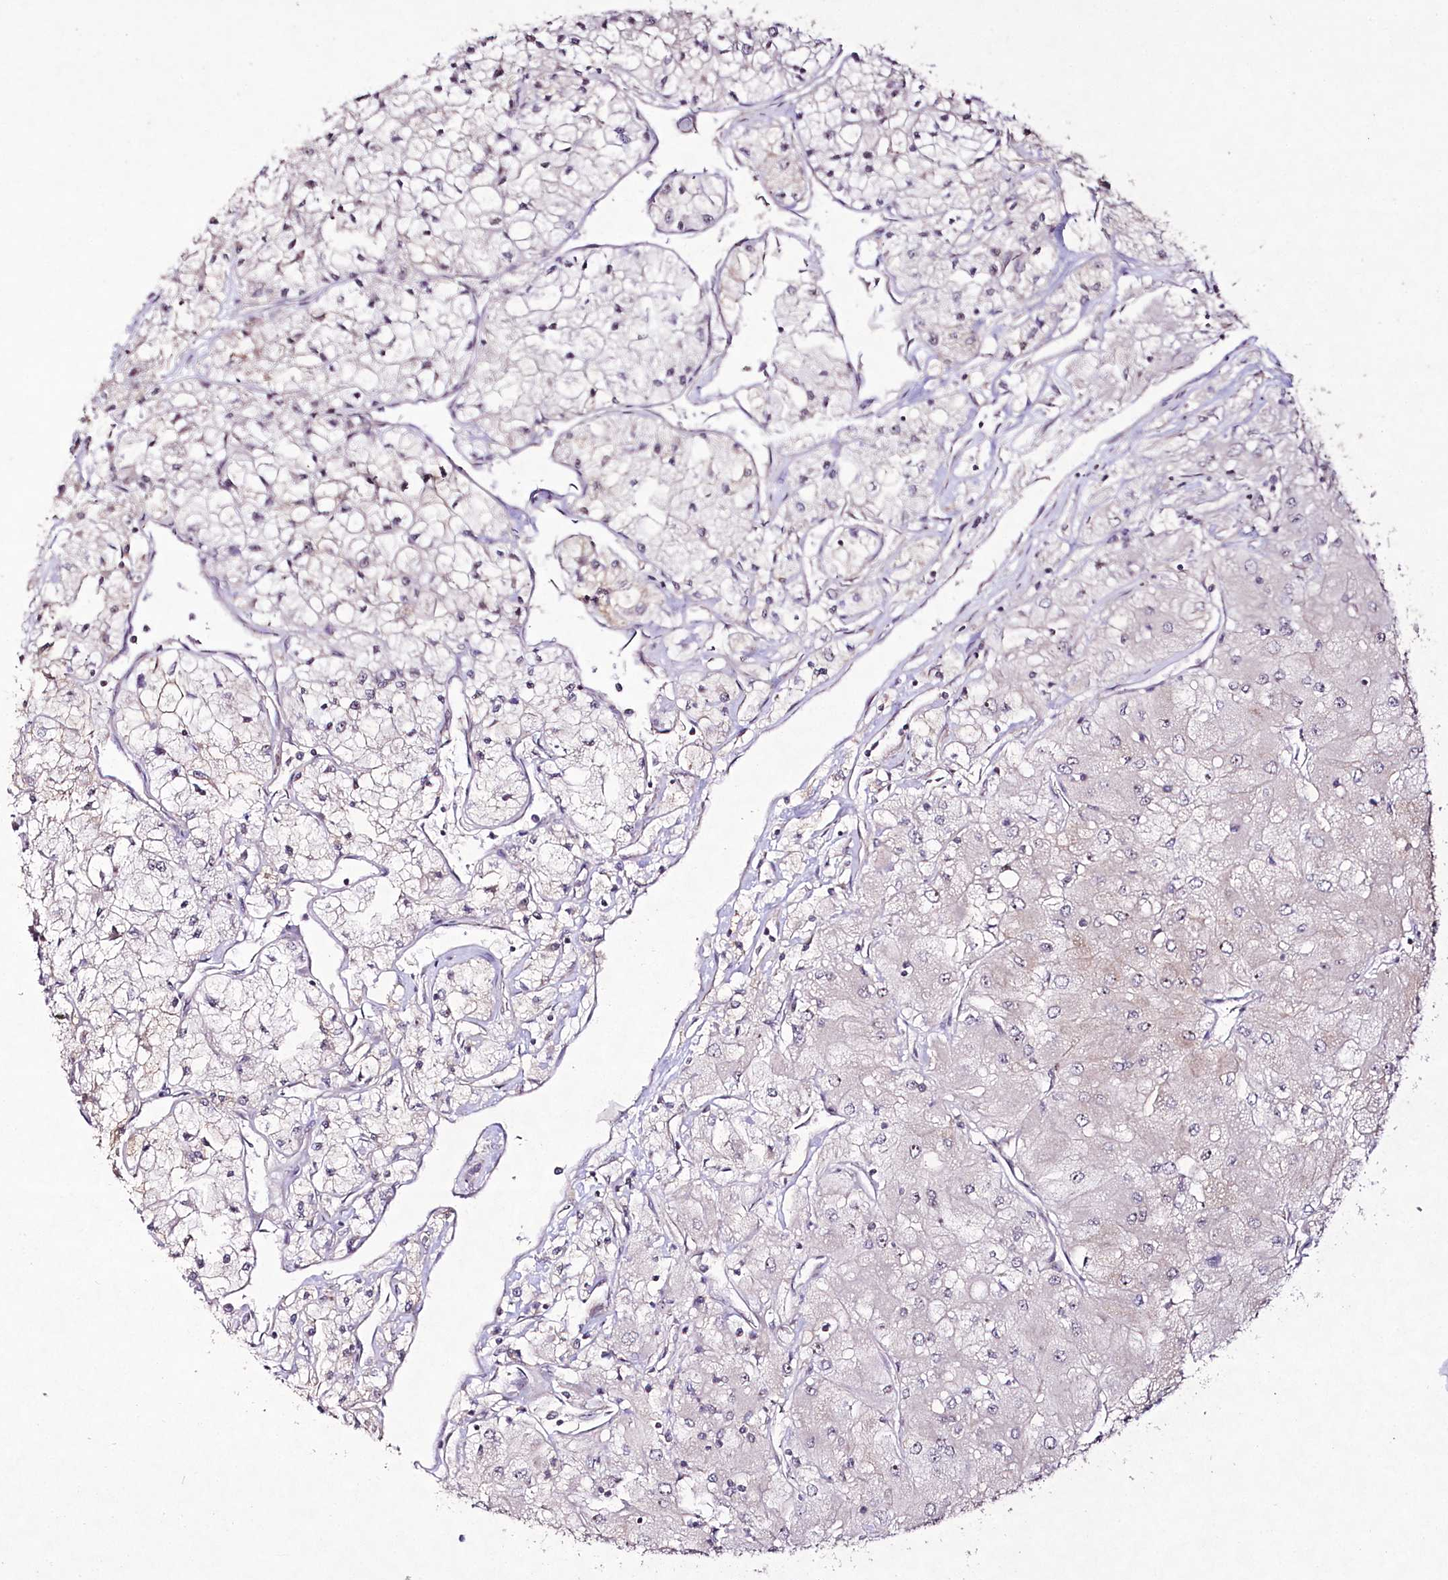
{"staining": {"intensity": "negative", "quantity": "none", "location": "none"}, "tissue": "renal cancer", "cell_type": "Tumor cells", "image_type": "cancer", "snomed": [{"axis": "morphology", "description": "Adenocarcinoma, NOS"}, {"axis": "topography", "description": "Kidney"}], "caption": "A histopathology image of human renal cancer (adenocarcinoma) is negative for staining in tumor cells.", "gene": "CCDC59", "patient": {"sex": "male", "age": 80}}